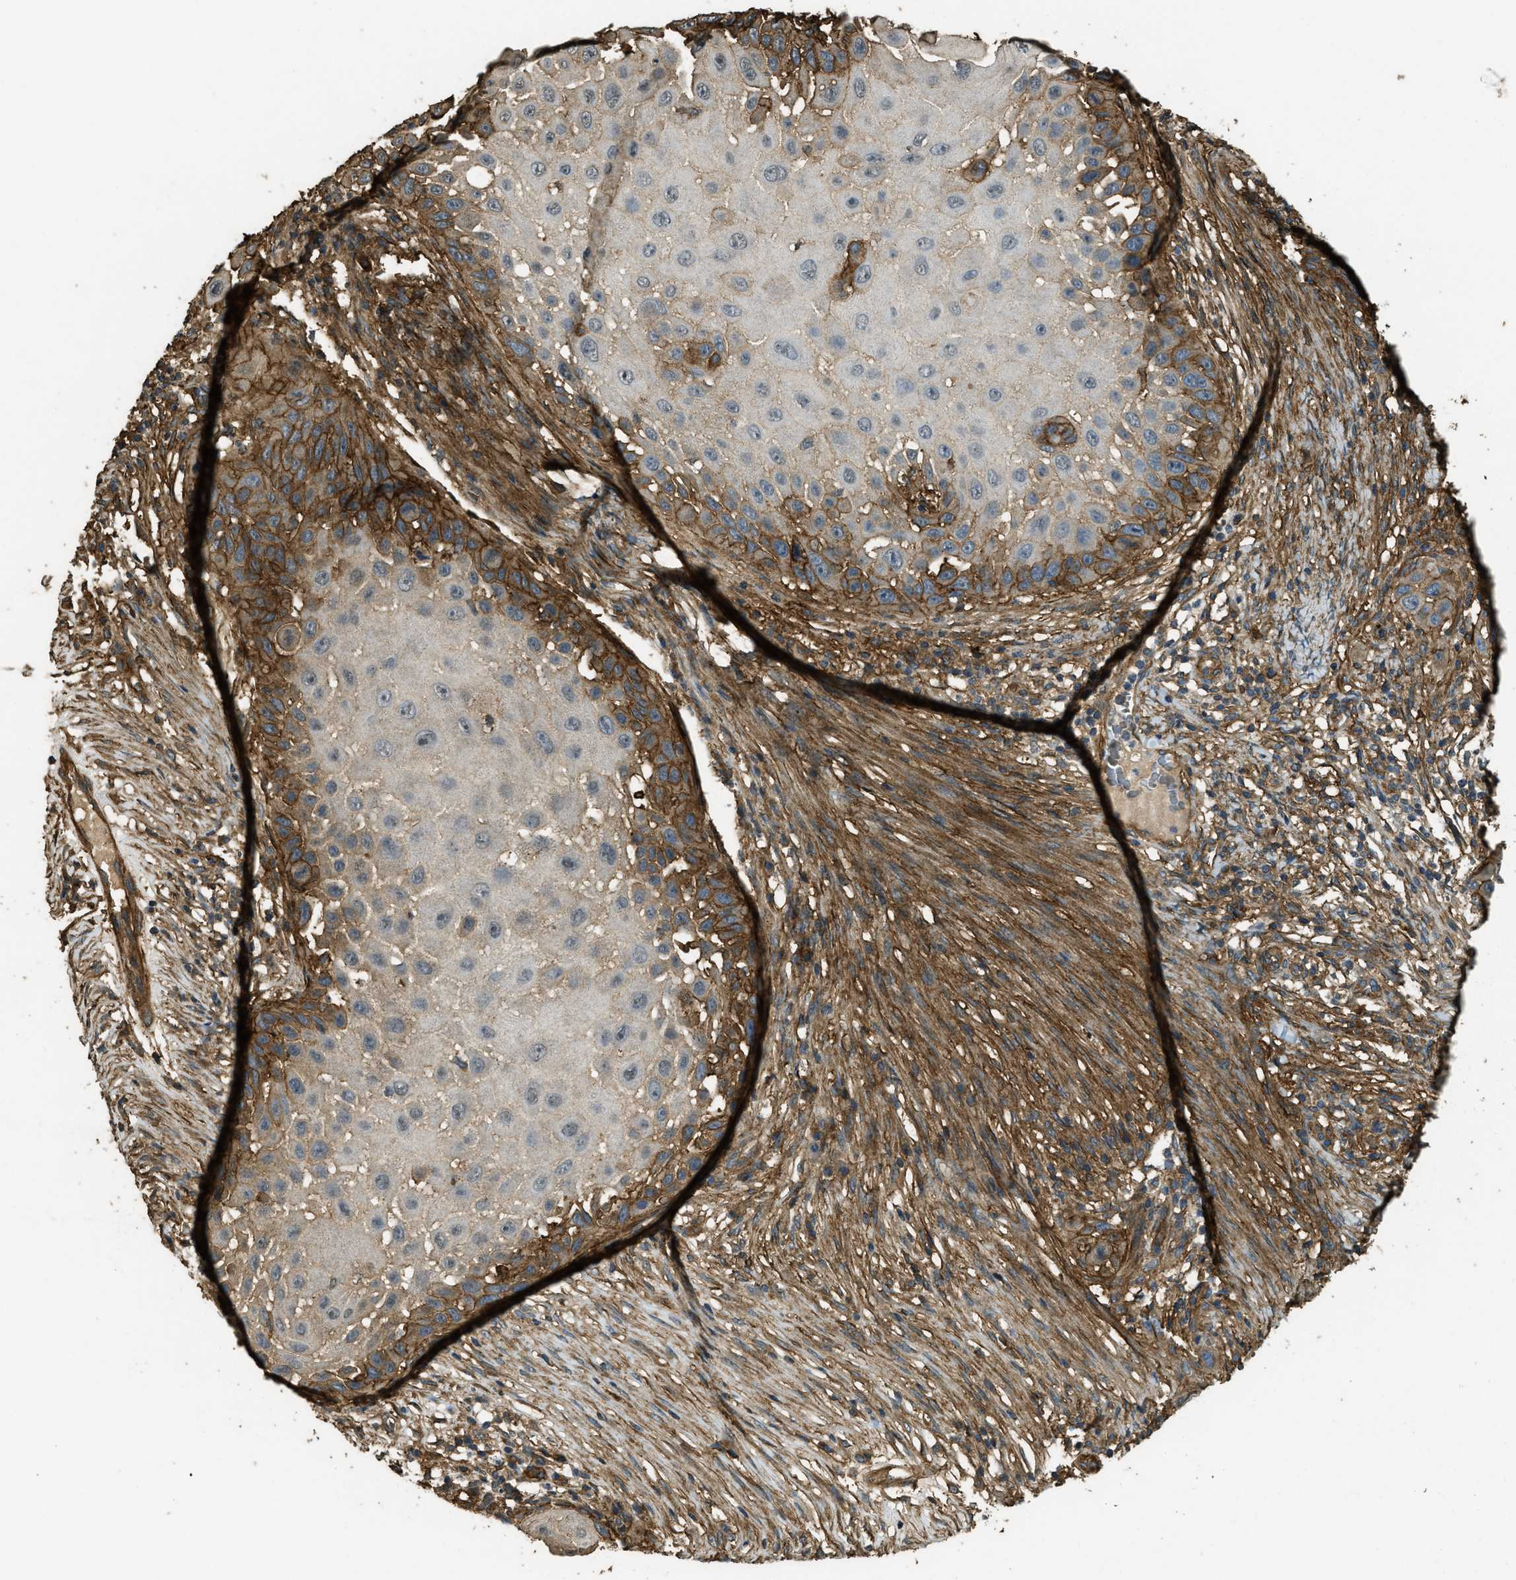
{"staining": {"intensity": "strong", "quantity": ">75%", "location": "cytoplasmic/membranous"}, "tissue": "skin cancer", "cell_type": "Tumor cells", "image_type": "cancer", "snomed": [{"axis": "morphology", "description": "Squamous cell carcinoma, NOS"}, {"axis": "topography", "description": "Skin"}], "caption": "Skin cancer stained for a protein (brown) exhibits strong cytoplasmic/membranous positive staining in approximately >75% of tumor cells.", "gene": "CD276", "patient": {"sex": "female", "age": 44}}